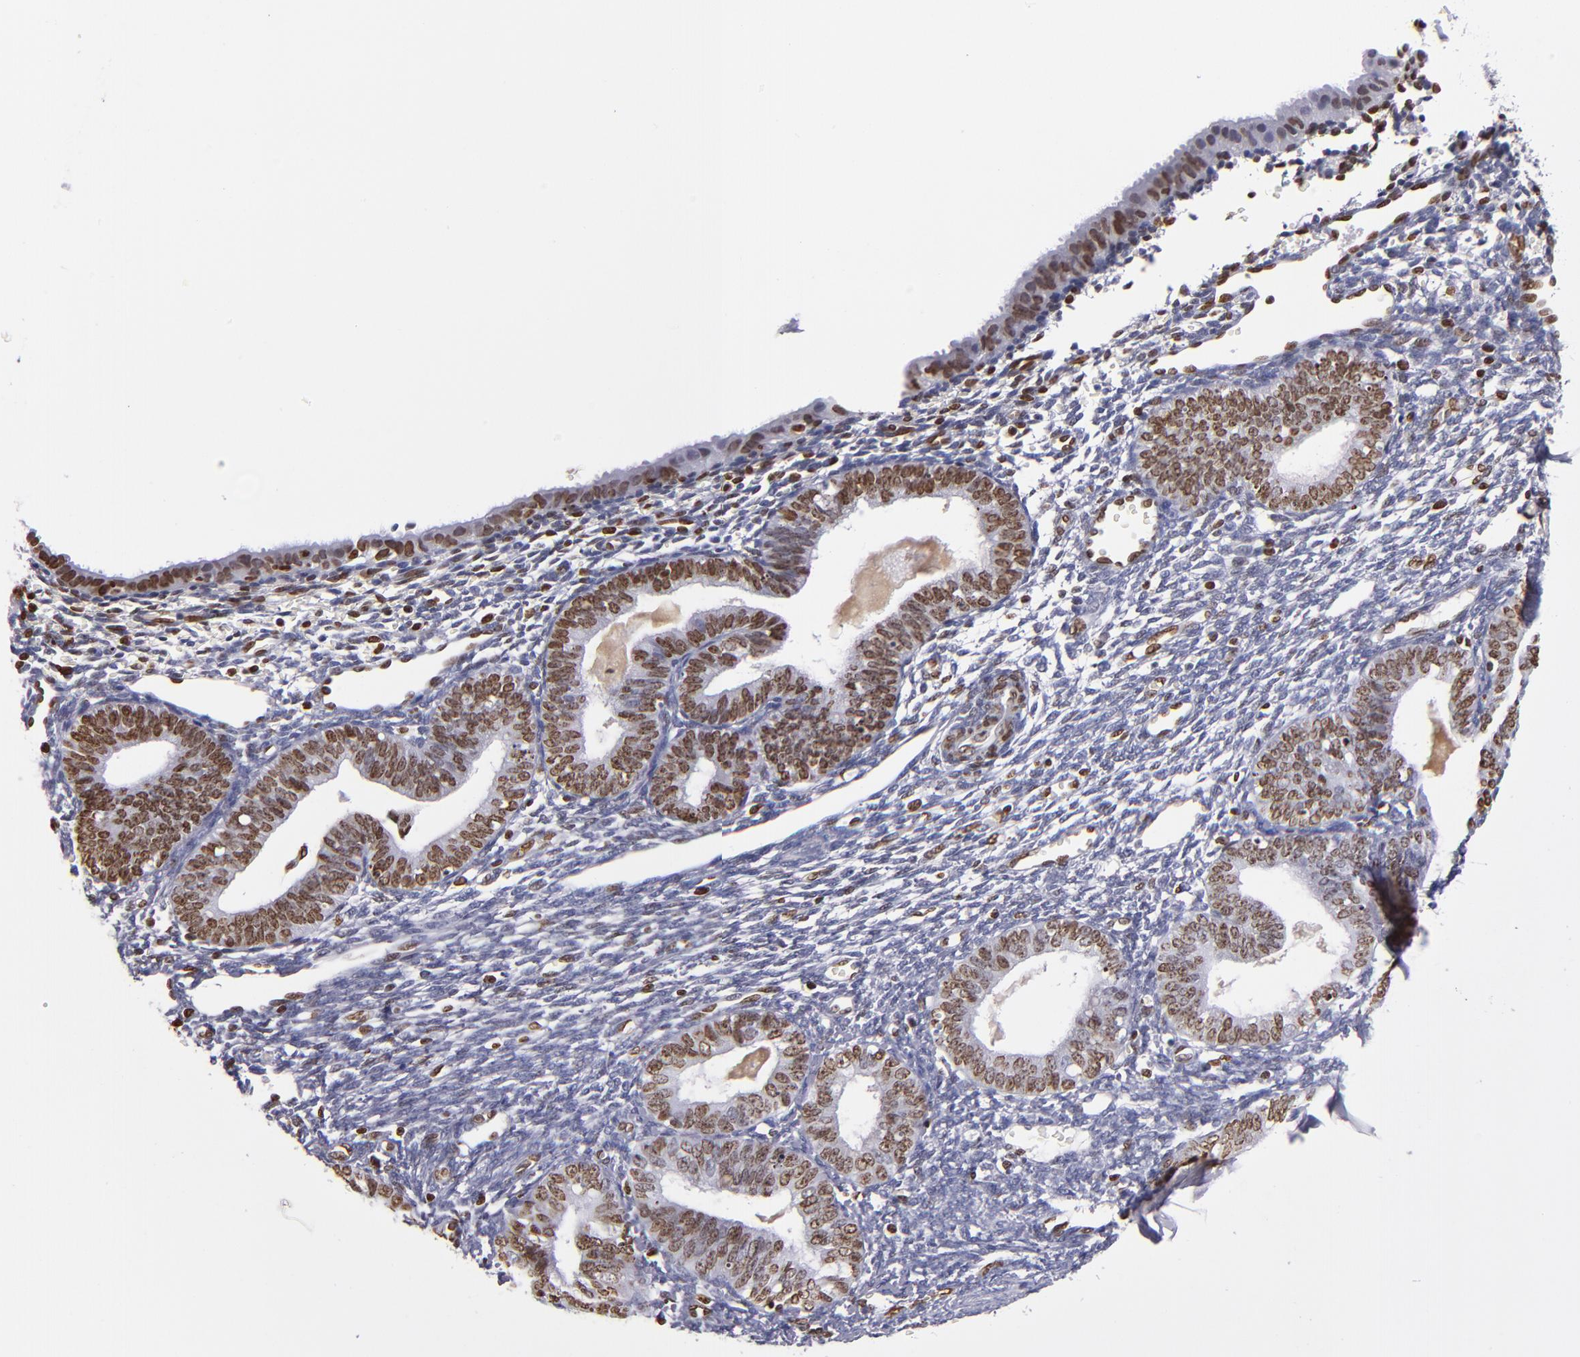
{"staining": {"intensity": "negative", "quantity": "none", "location": "none"}, "tissue": "endometrium", "cell_type": "Cells in endometrial stroma", "image_type": "normal", "snomed": [{"axis": "morphology", "description": "Normal tissue, NOS"}, {"axis": "topography", "description": "Endometrium"}], "caption": "Endometrium stained for a protein using immunohistochemistry (IHC) reveals no expression cells in endometrial stroma.", "gene": "CDKL5", "patient": {"sex": "female", "age": 61}}